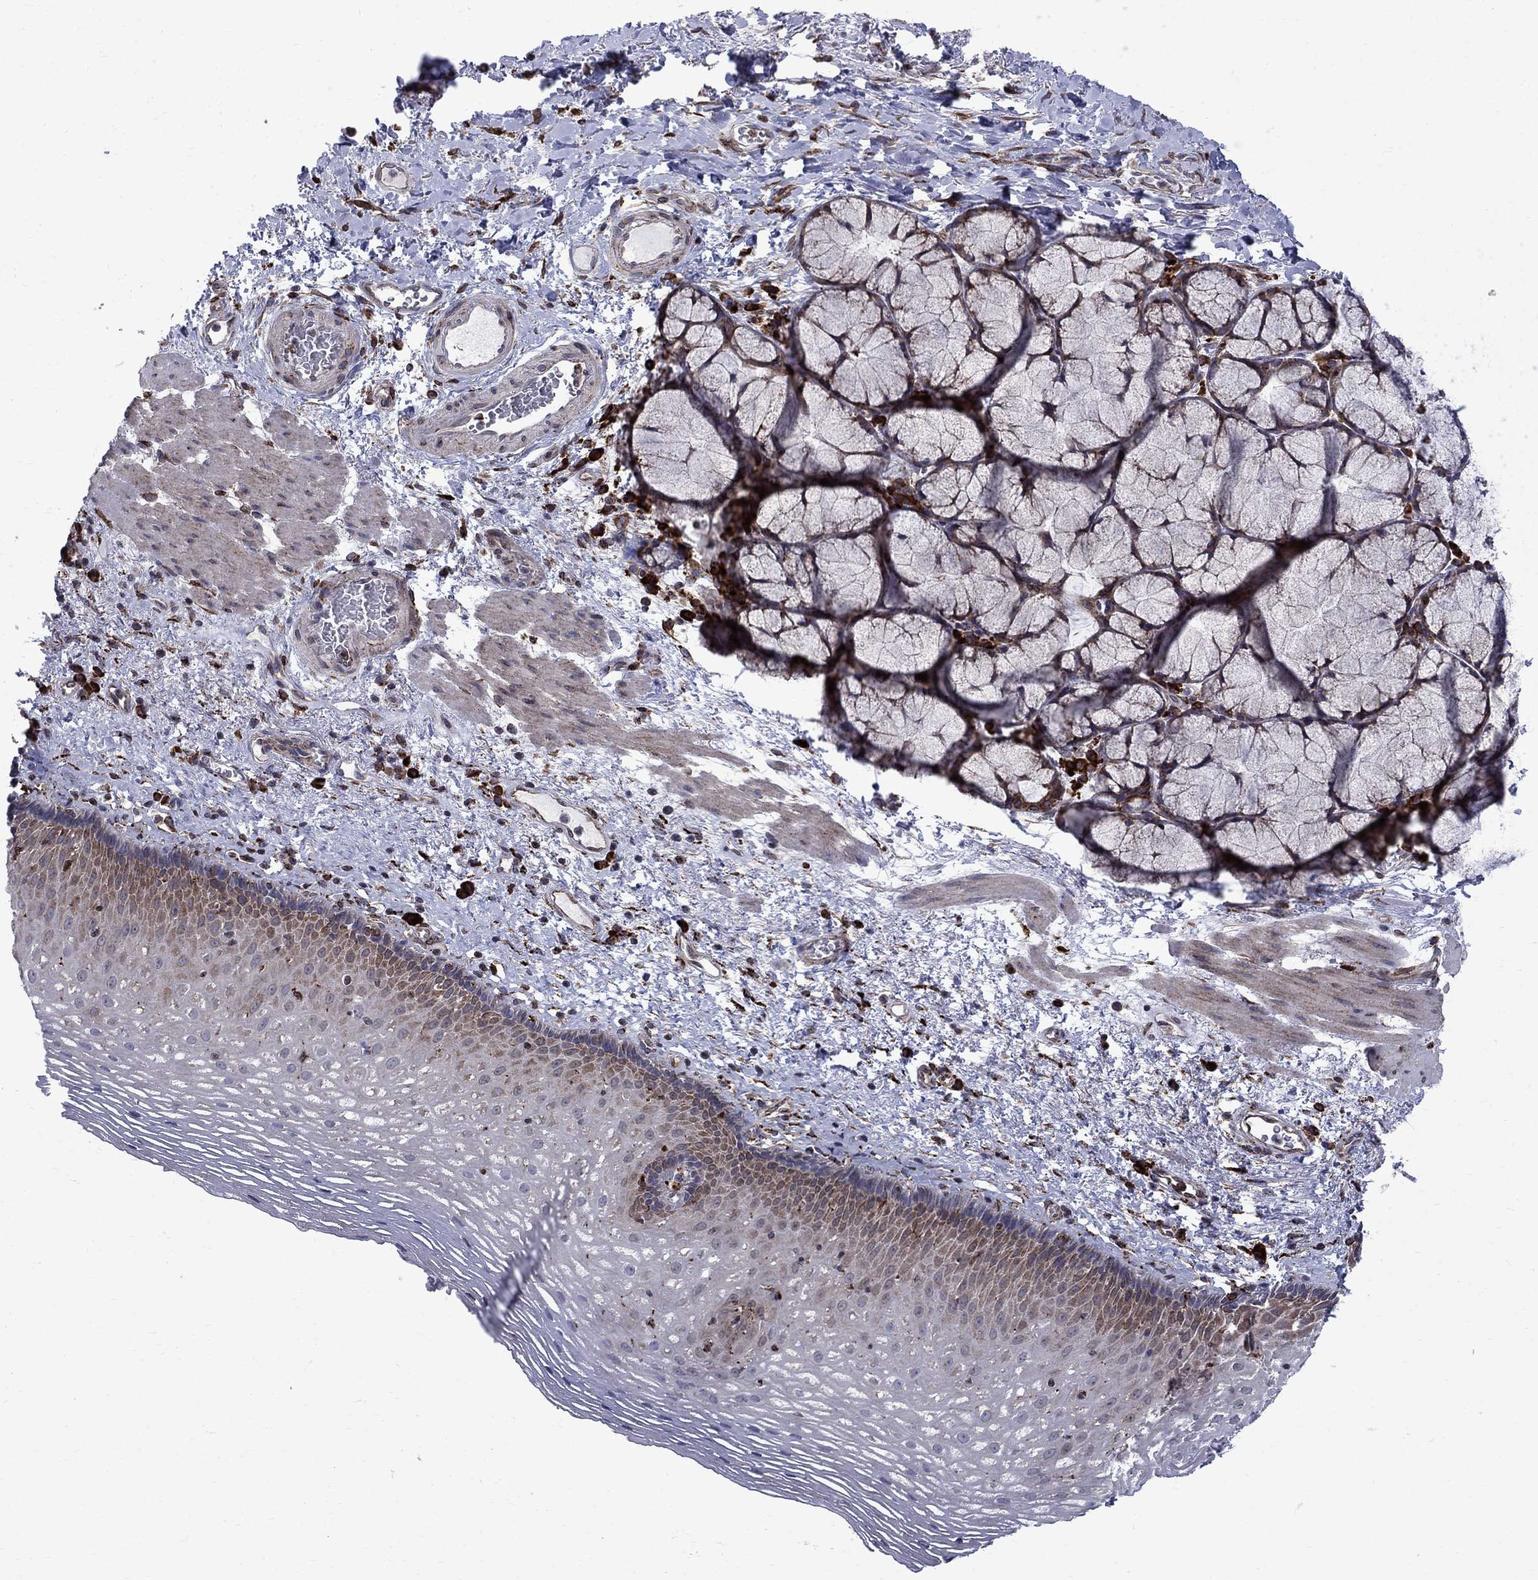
{"staining": {"intensity": "strong", "quantity": "<25%", "location": "cytoplasmic/membranous"}, "tissue": "esophagus", "cell_type": "Squamous epithelial cells", "image_type": "normal", "snomed": [{"axis": "morphology", "description": "Normal tissue, NOS"}, {"axis": "topography", "description": "Esophagus"}], "caption": "The histopathology image reveals a brown stain indicating the presence of a protein in the cytoplasmic/membranous of squamous epithelial cells in esophagus. The protein of interest is stained brown, and the nuclei are stained in blue (DAB (3,3'-diaminobenzidine) IHC with brightfield microscopy, high magnification).", "gene": "CAB39L", "patient": {"sex": "male", "age": 76}}